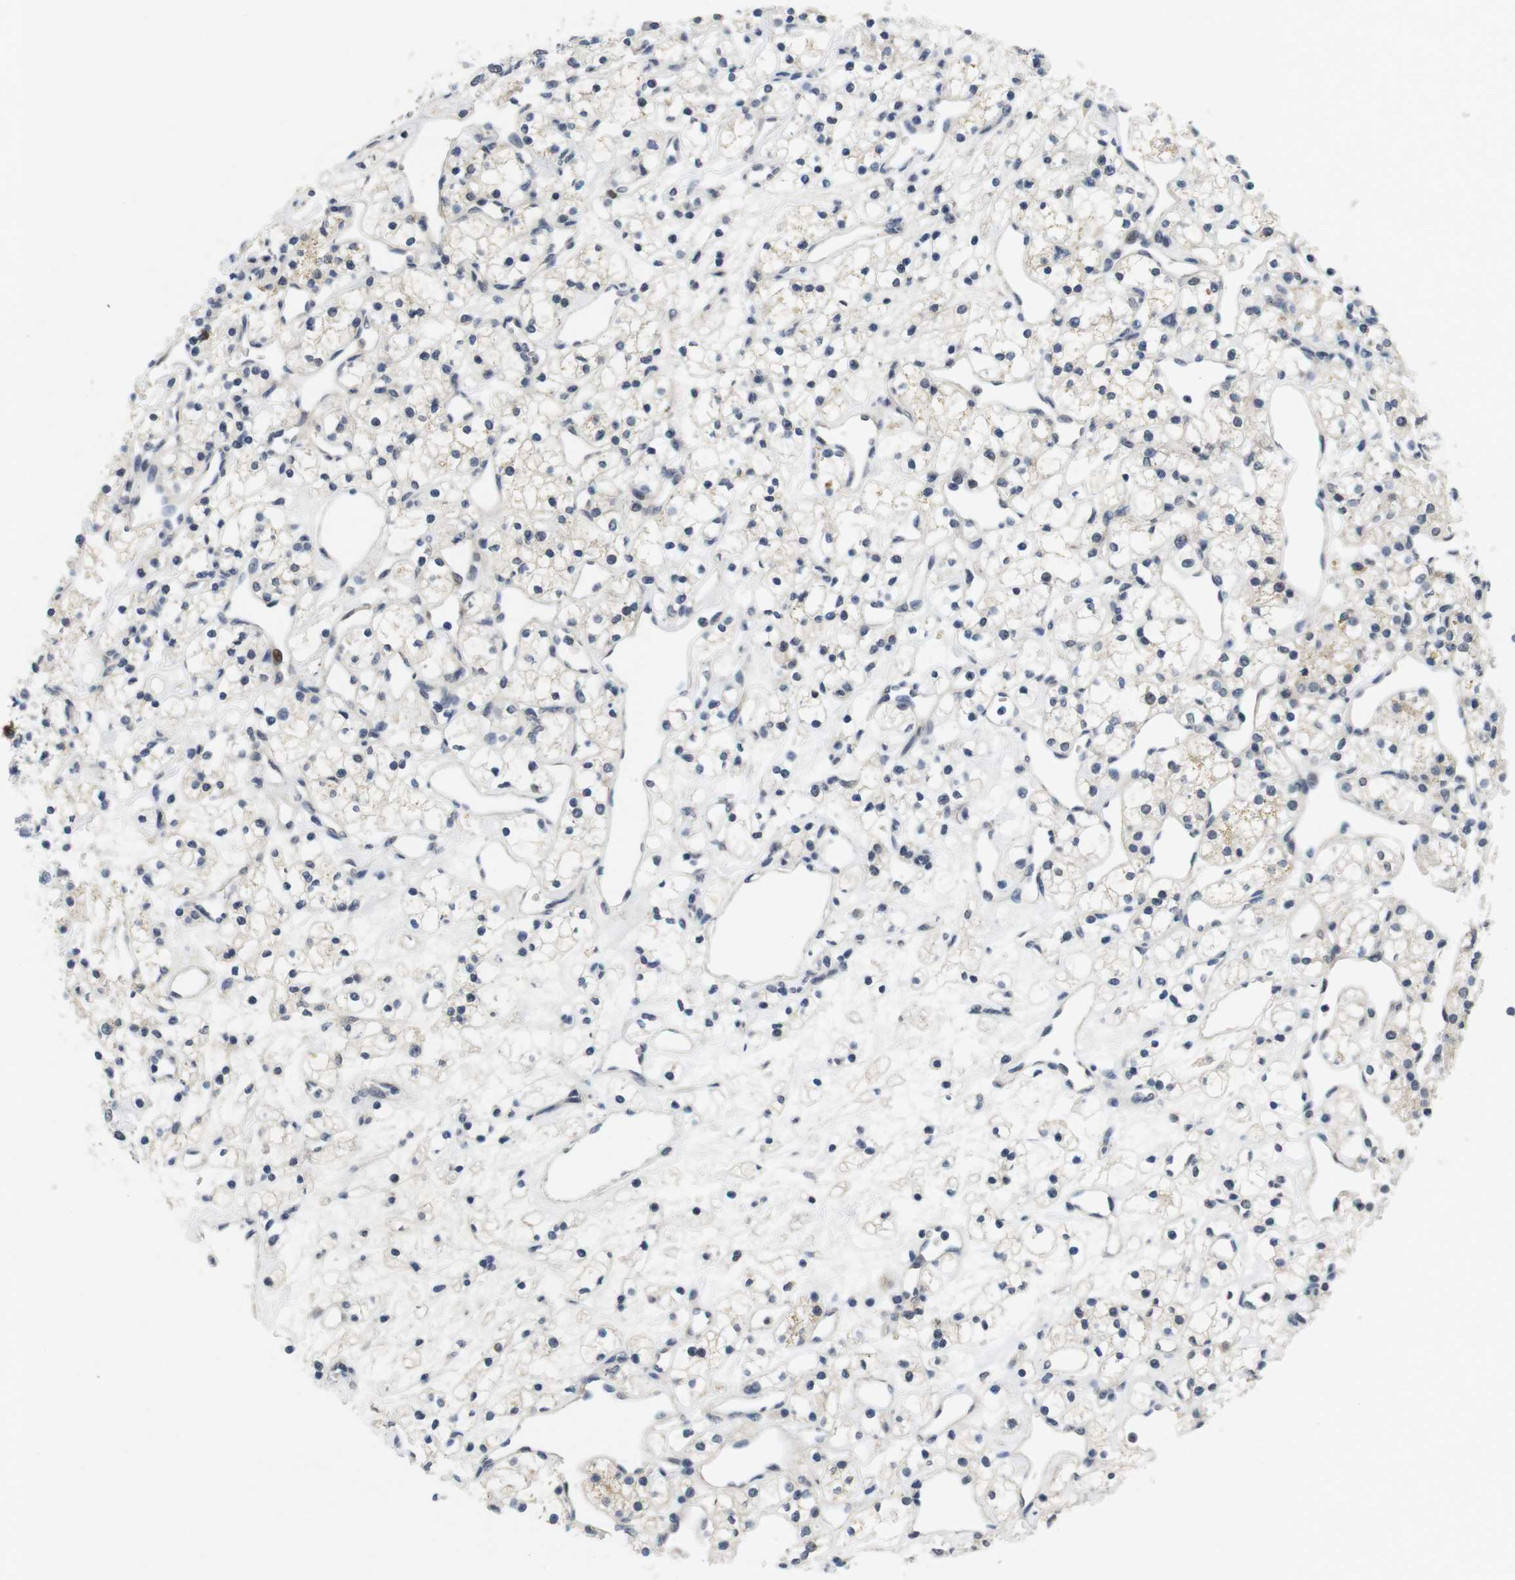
{"staining": {"intensity": "weak", "quantity": "25%-75%", "location": "cytoplasmic/membranous"}, "tissue": "renal cancer", "cell_type": "Tumor cells", "image_type": "cancer", "snomed": [{"axis": "morphology", "description": "Adenocarcinoma, NOS"}, {"axis": "topography", "description": "Kidney"}], "caption": "Tumor cells reveal low levels of weak cytoplasmic/membranous staining in approximately 25%-75% of cells in human renal cancer (adenocarcinoma). (Brightfield microscopy of DAB IHC at high magnification).", "gene": "SKP2", "patient": {"sex": "female", "age": 60}}